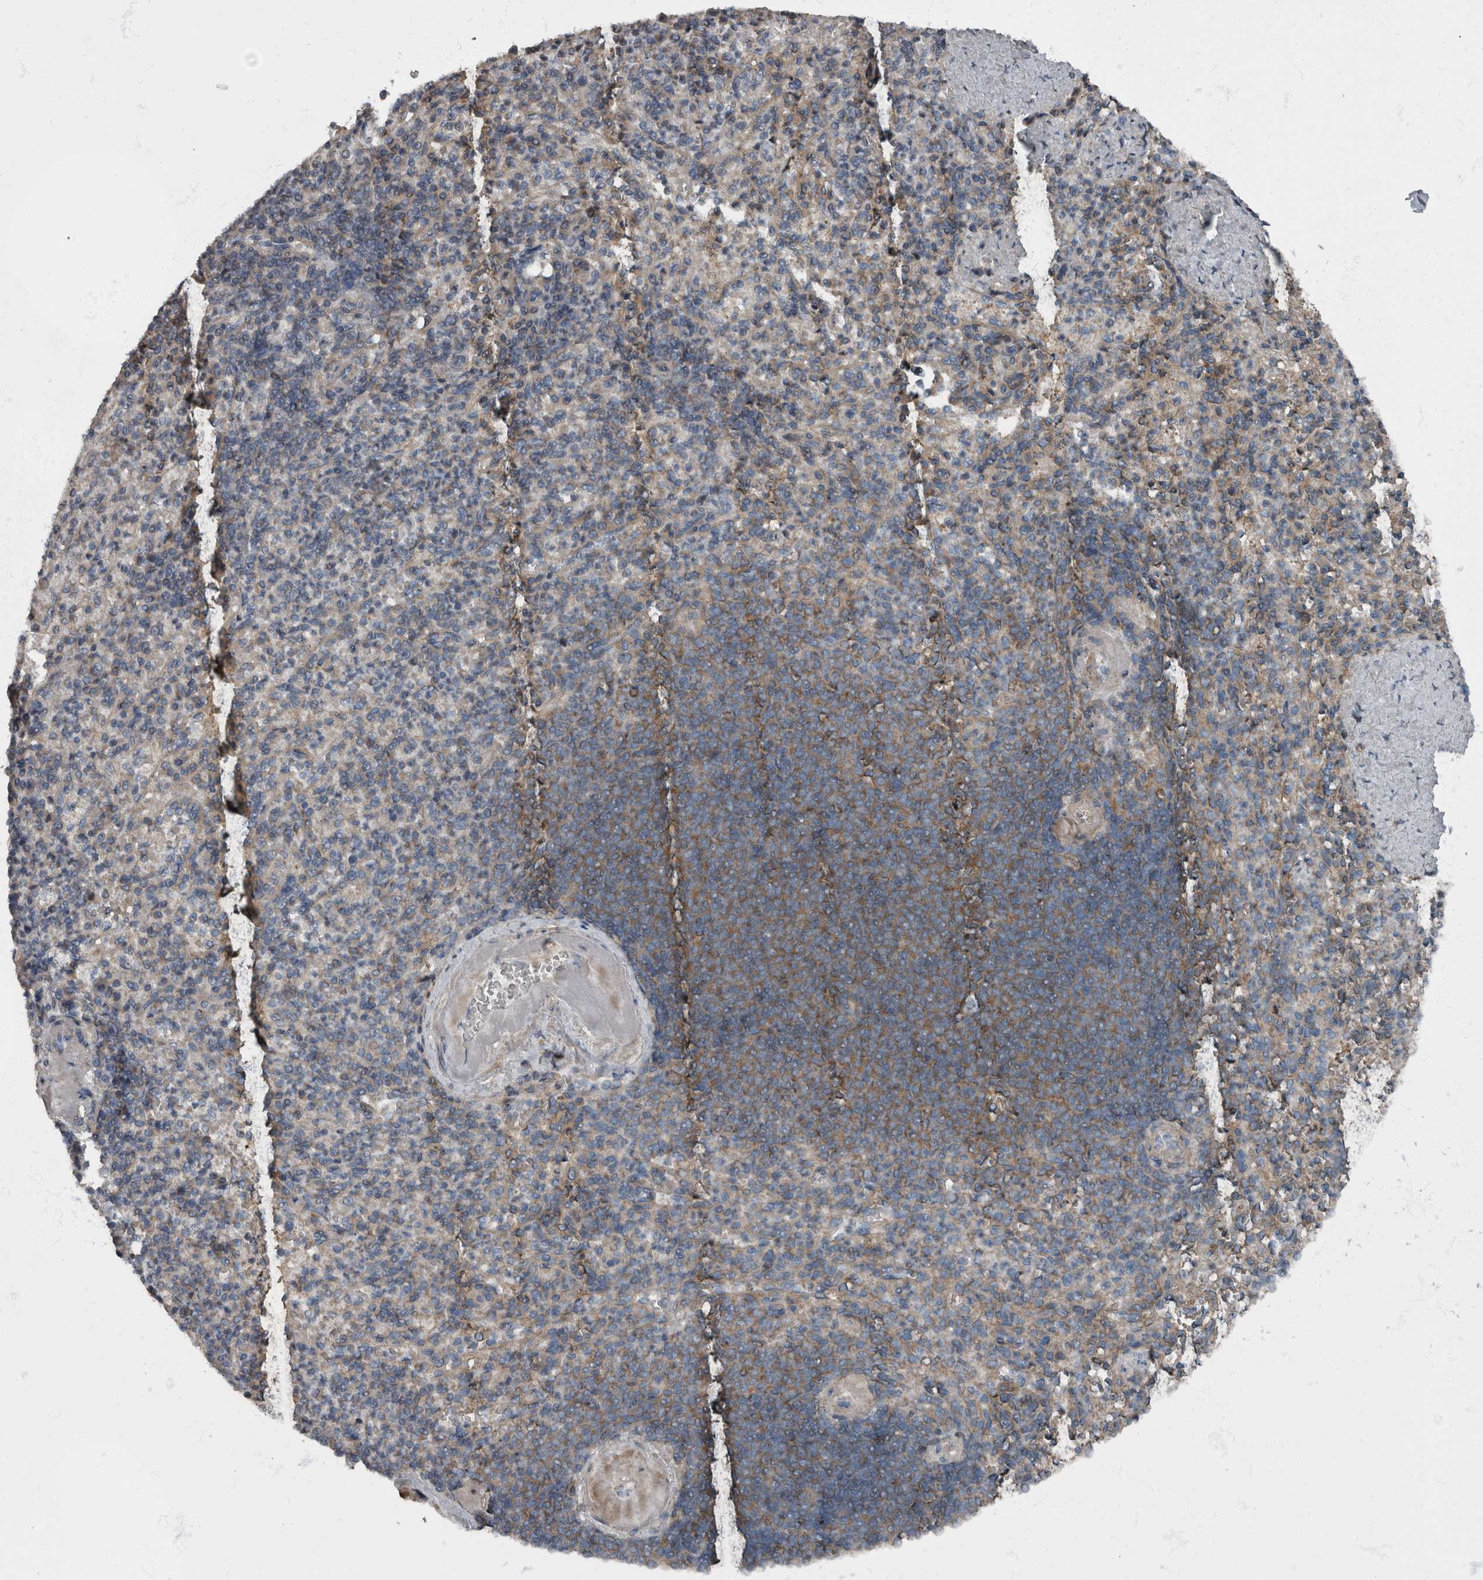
{"staining": {"intensity": "negative", "quantity": "none", "location": "none"}, "tissue": "spleen", "cell_type": "Cells in red pulp", "image_type": "normal", "snomed": [{"axis": "morphology", "description": "Normal tissue, NOS"}, {"axis": "topography", "description": "Spleen"}], "caption": "DAB immunohistochemical staining of benign spleen reveals no significant positivity in cells in red pulp. The staining was performed using DAB to visualize the protein expression in brown, while the nuclei were stained in blue with hematoxylin (Magnification: 20x).", "gene": "RABGGTB", "patient": {"sex": "female", "age": 74}}